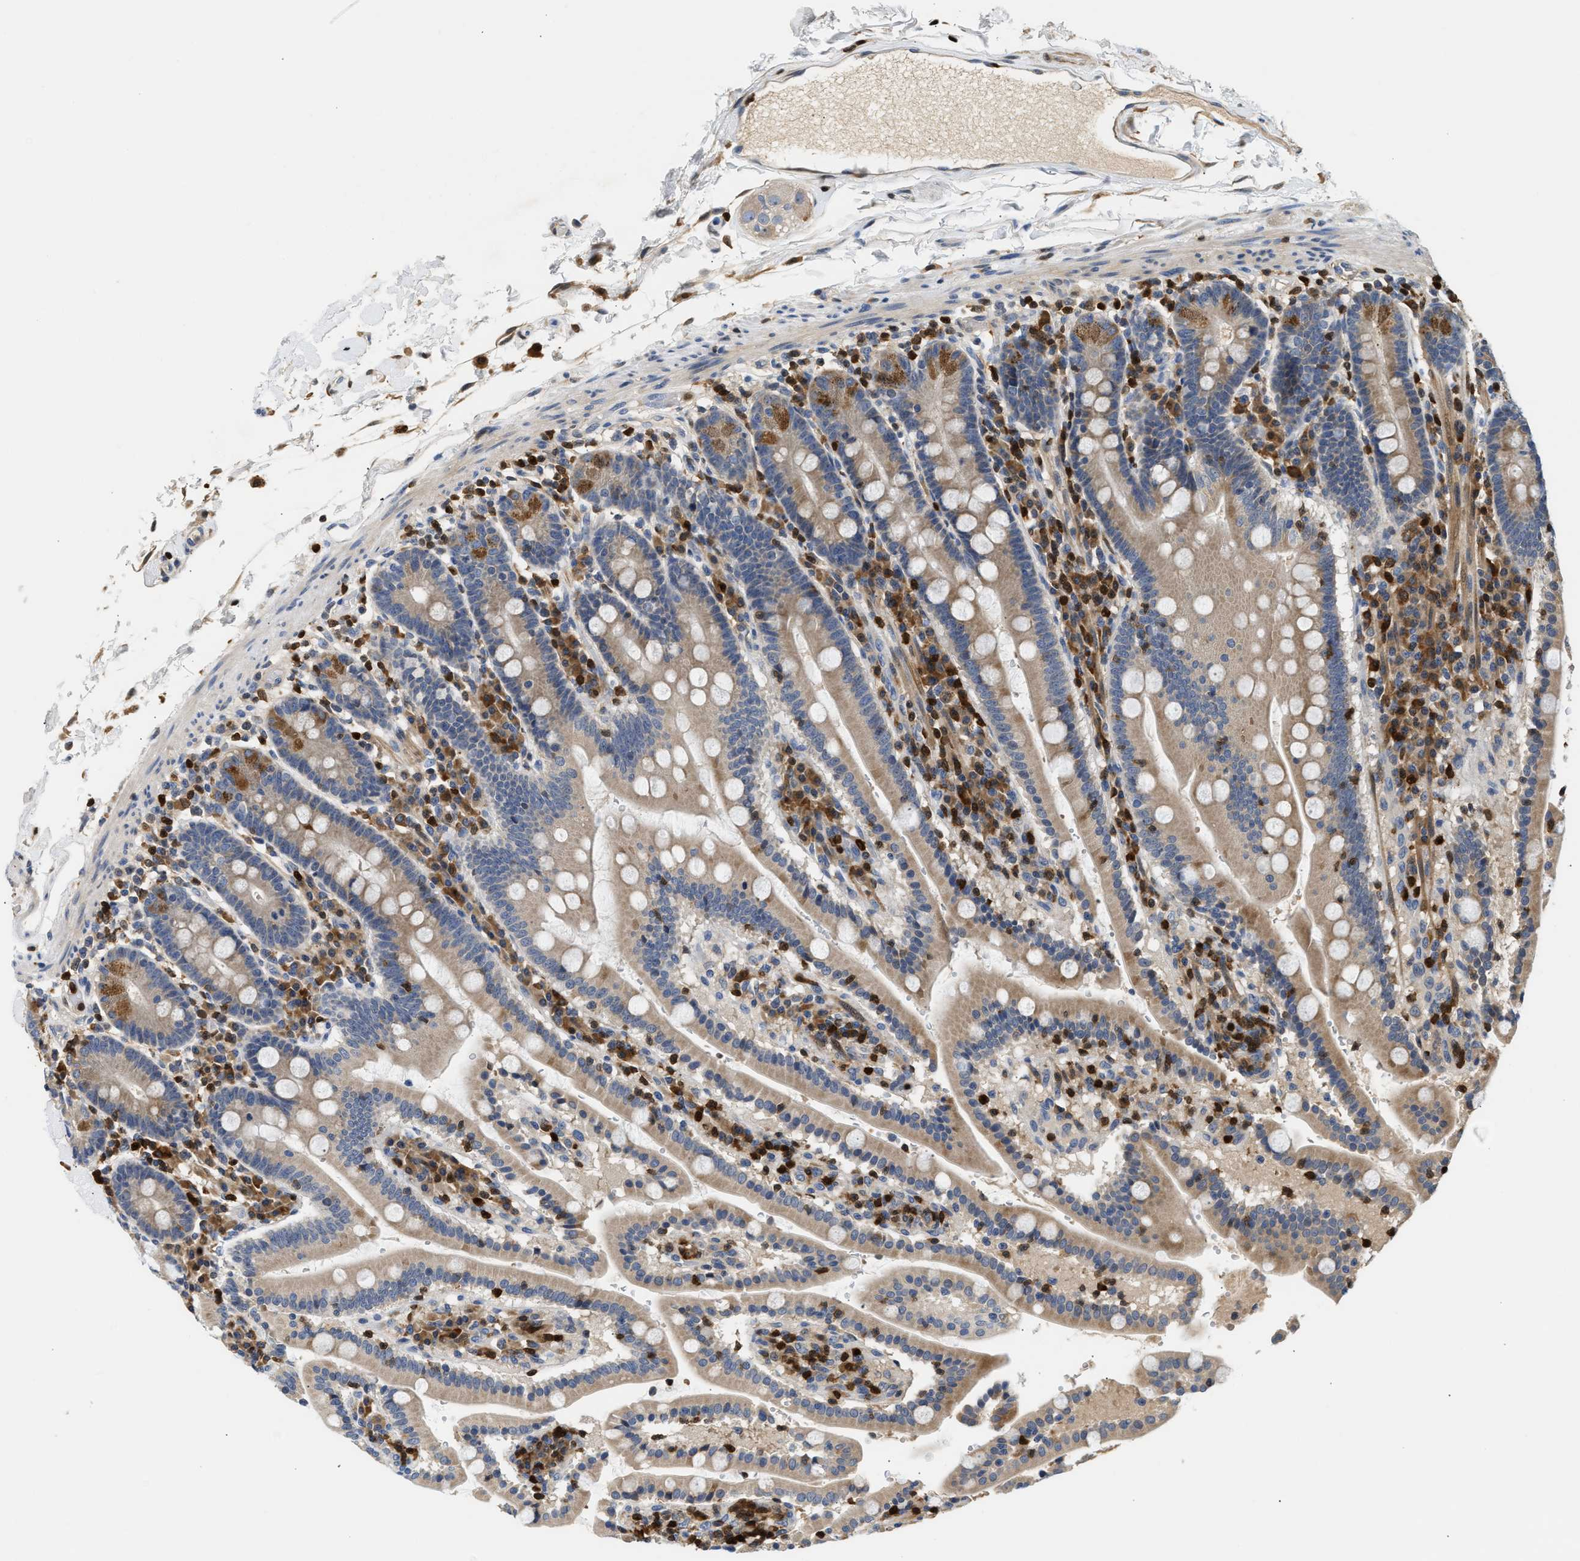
{"staining": {"intensity": "moderate", "quantity": "25%-75%", "location": "cytoplasmic/membranous"}, "tissue": "duodenum", "cell_type": "Glandular cells", "image_type": "normal", "snomed": [{"axis": "morphology", "description": "Normal tissue, NOS"}, {"axis": "topography", "description": "Small intestine, NOS"}], "caption": "Protein staining shows moderate cytoplasmic/membranous positivity in about 25%-75% of glandular cells in normal duodenum. (DAB IHC, brown staining for protein, blue staining for nuclei).", "gene": "SLIT2", "patient": {"sex": "female", "age": 71}}